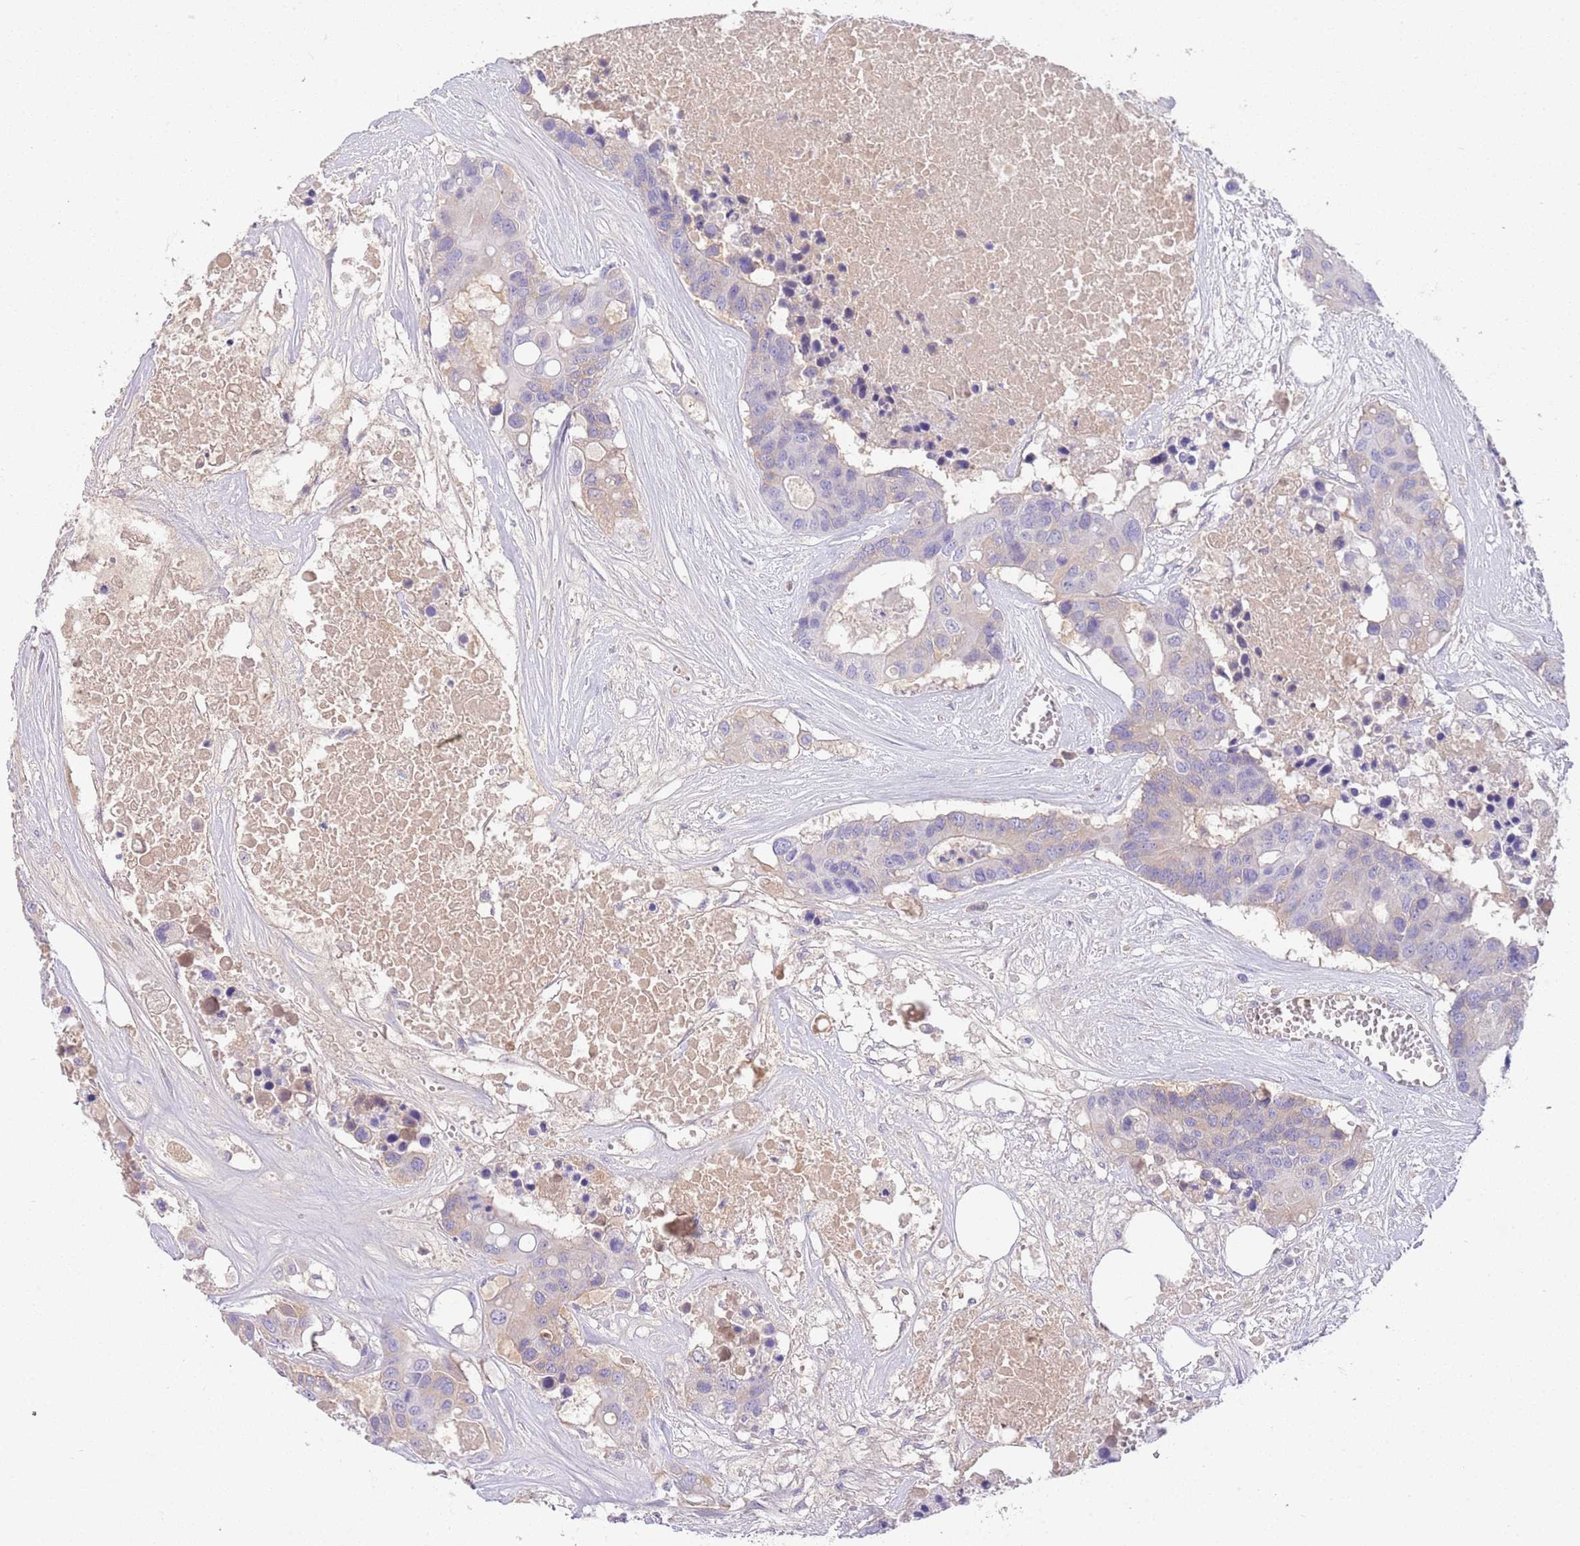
{"staining": {"intensity": "negative", "quantity": "none", "location": "none"}, "tissue": "colorectal cancer", "cell_type": "Tumor cells", "image_type": "cancer", "snomed": [{"axis": "morphology", "description": "Adenocarcinoma, NOS"}, {"axis": "topography", "description": "Colon"}], "caption": "This is an immunohistochemistry (IHC) image of colorectal cancer (adenocarcinoma). There is no expression in tumor cells.", "gene": "IGFL4", "patient": {"sex": "male", "age": 77}}